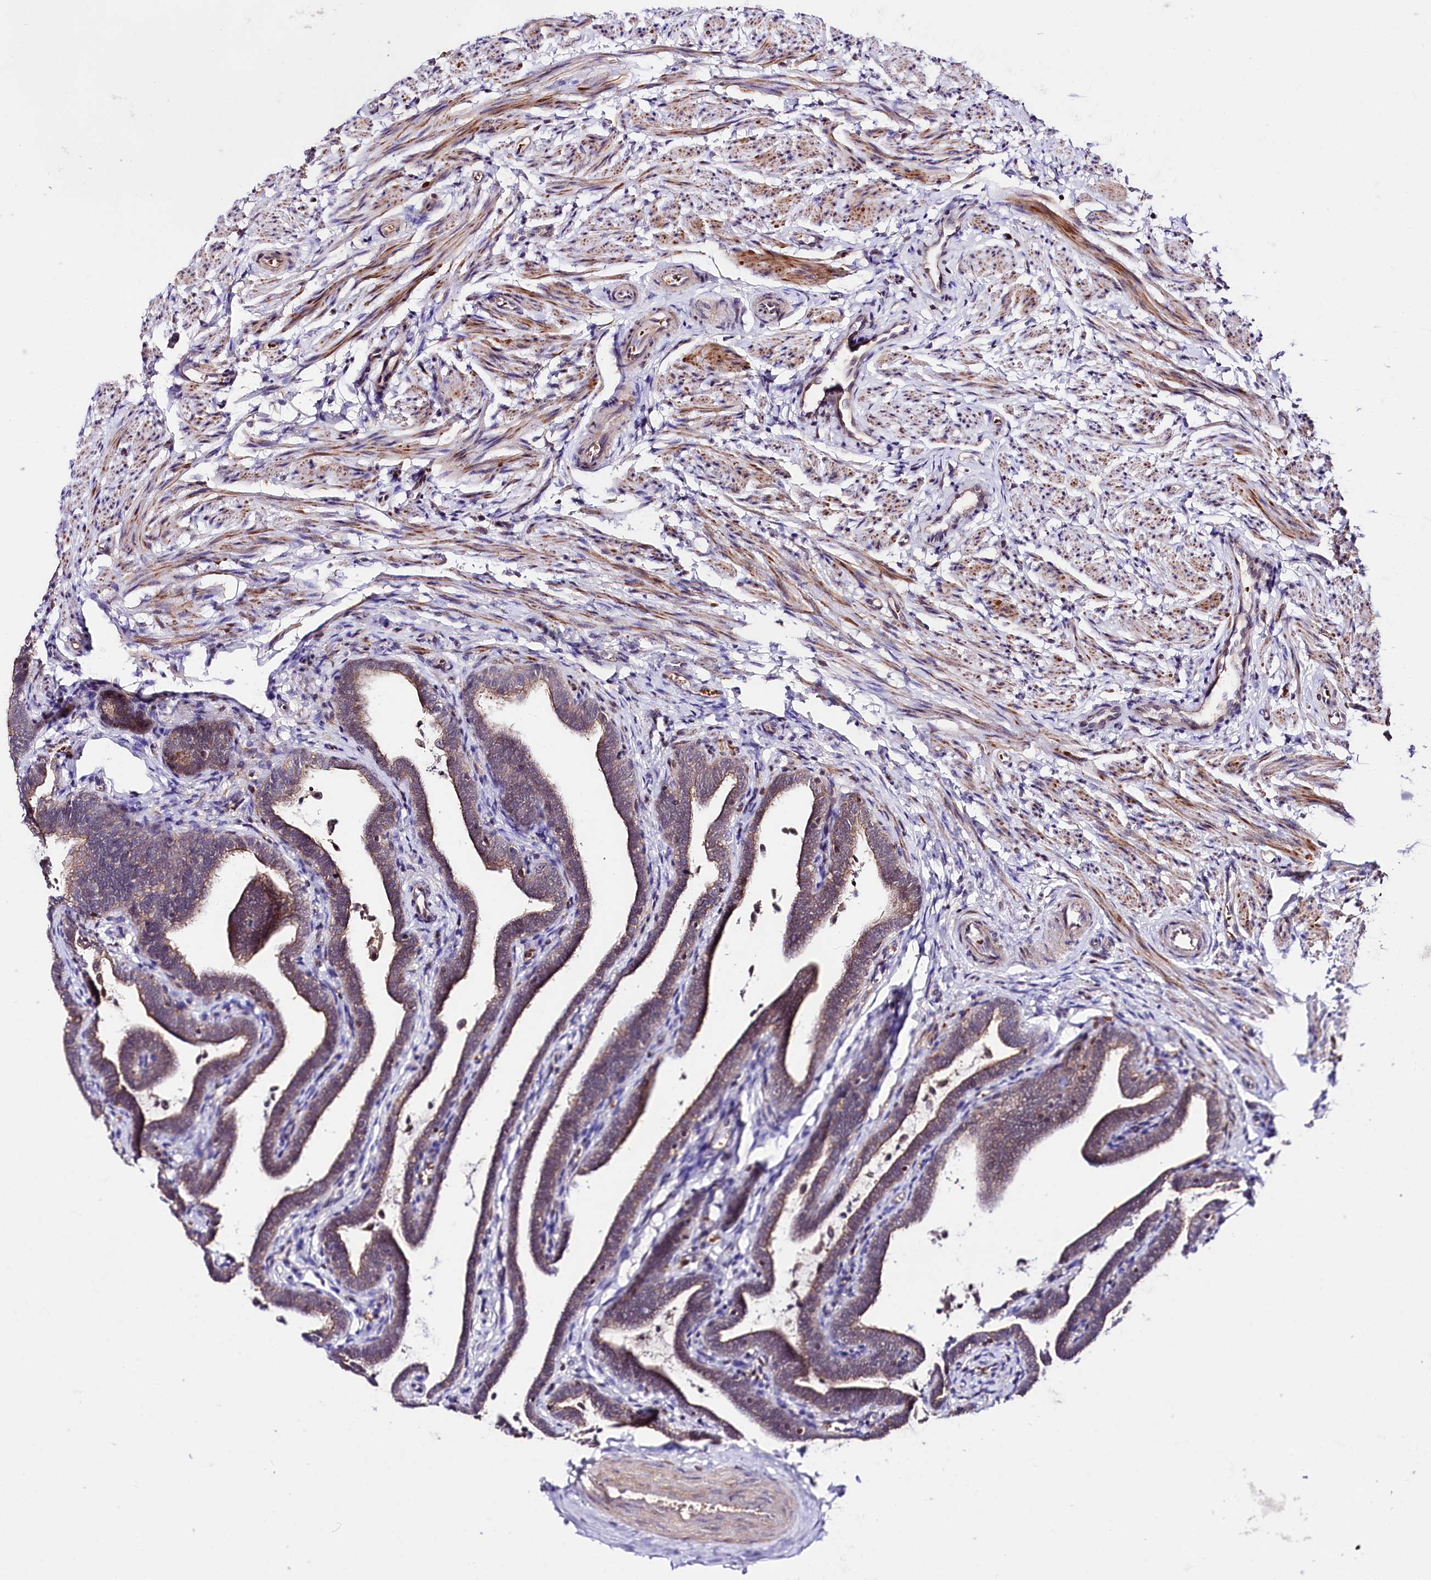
{"staining": {"intensity": "moderate", "quantity": ">75%", "location": "cytoplasmic/membranous"}, "tissue": "fallopian tube", "cell_type": "Glandular cells", "image_type": "normal", "snomed": [{"axis": "morphology", "description": "Normal tissue, NOS"}, {"axis": "topography", "description": "Fallopian tube"}], "caption": "The immunohistochemical stain shows moderate cytoplasmic/membranous staining in glandular cells of benign fallopian tube. (DAB IHC with brightfield microscopy, high magnification).", "gene": "TAFAZZIN", "patient": {"sex": "female", "age": 36}}